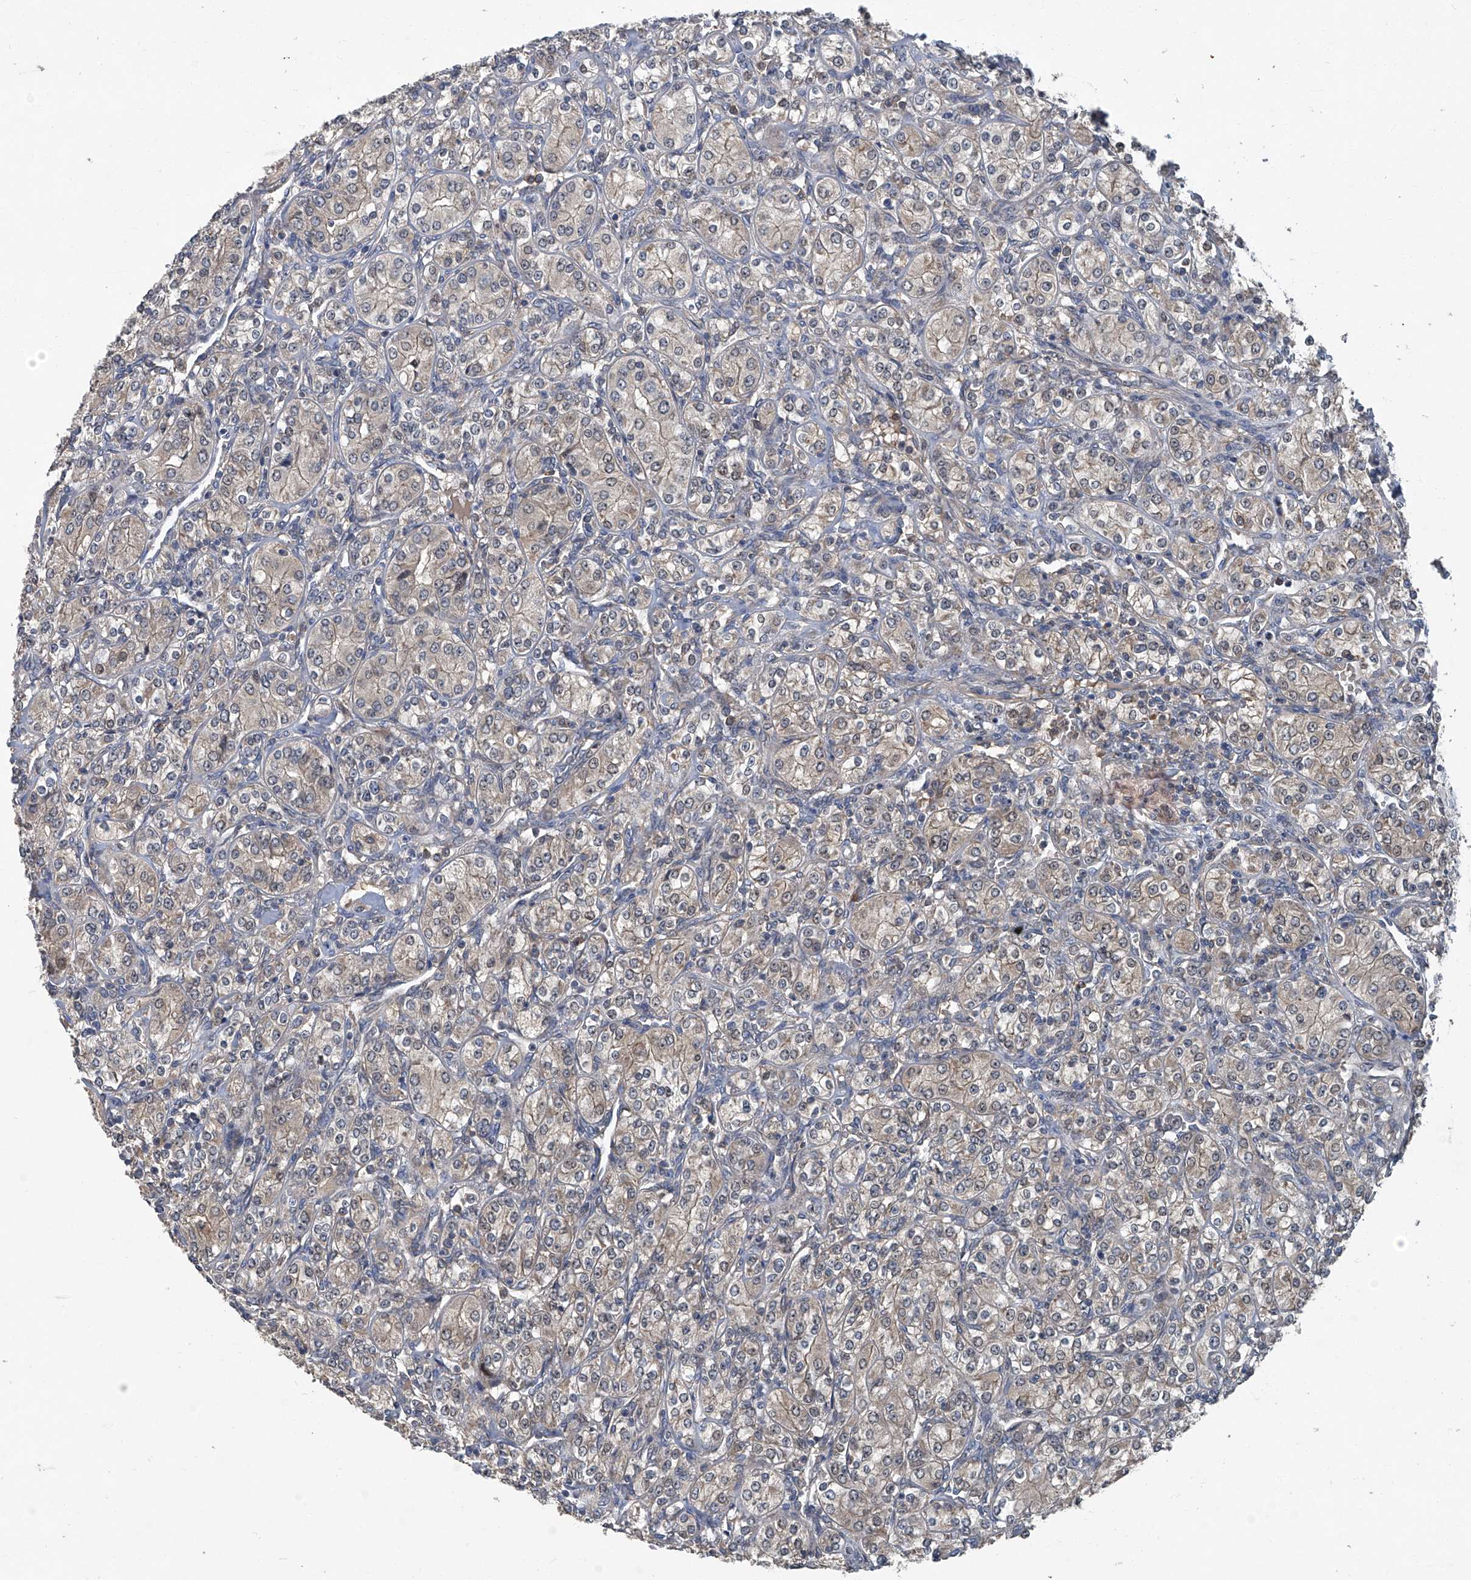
{"staining": {"intensity": "weak", "quantity": "25%-75%", "location": "cytoplasmic/membranous"}, "tissue": "renal cancer", "cell_type": "Tumor cells", "image_type": "cancer", "snomed": [{"axis": "morphology", "description": "Adenocarcinoma, NOS"}, {"axis": "topography", "description": "Kidney"}], "caption": "IHC photomicrograph of neoplastic tissue: human renal adenocarcinoma stained using immunohistochemistry (IHC) demonstrates low levels of weak protein expression localized specifically in the cytoplasmic/membranous of tumor cells, appearing as a cytoplasmic/membranous brown color.", "gene": "ANKRD34A", "patient": {"sex": "male", "age": 77}}